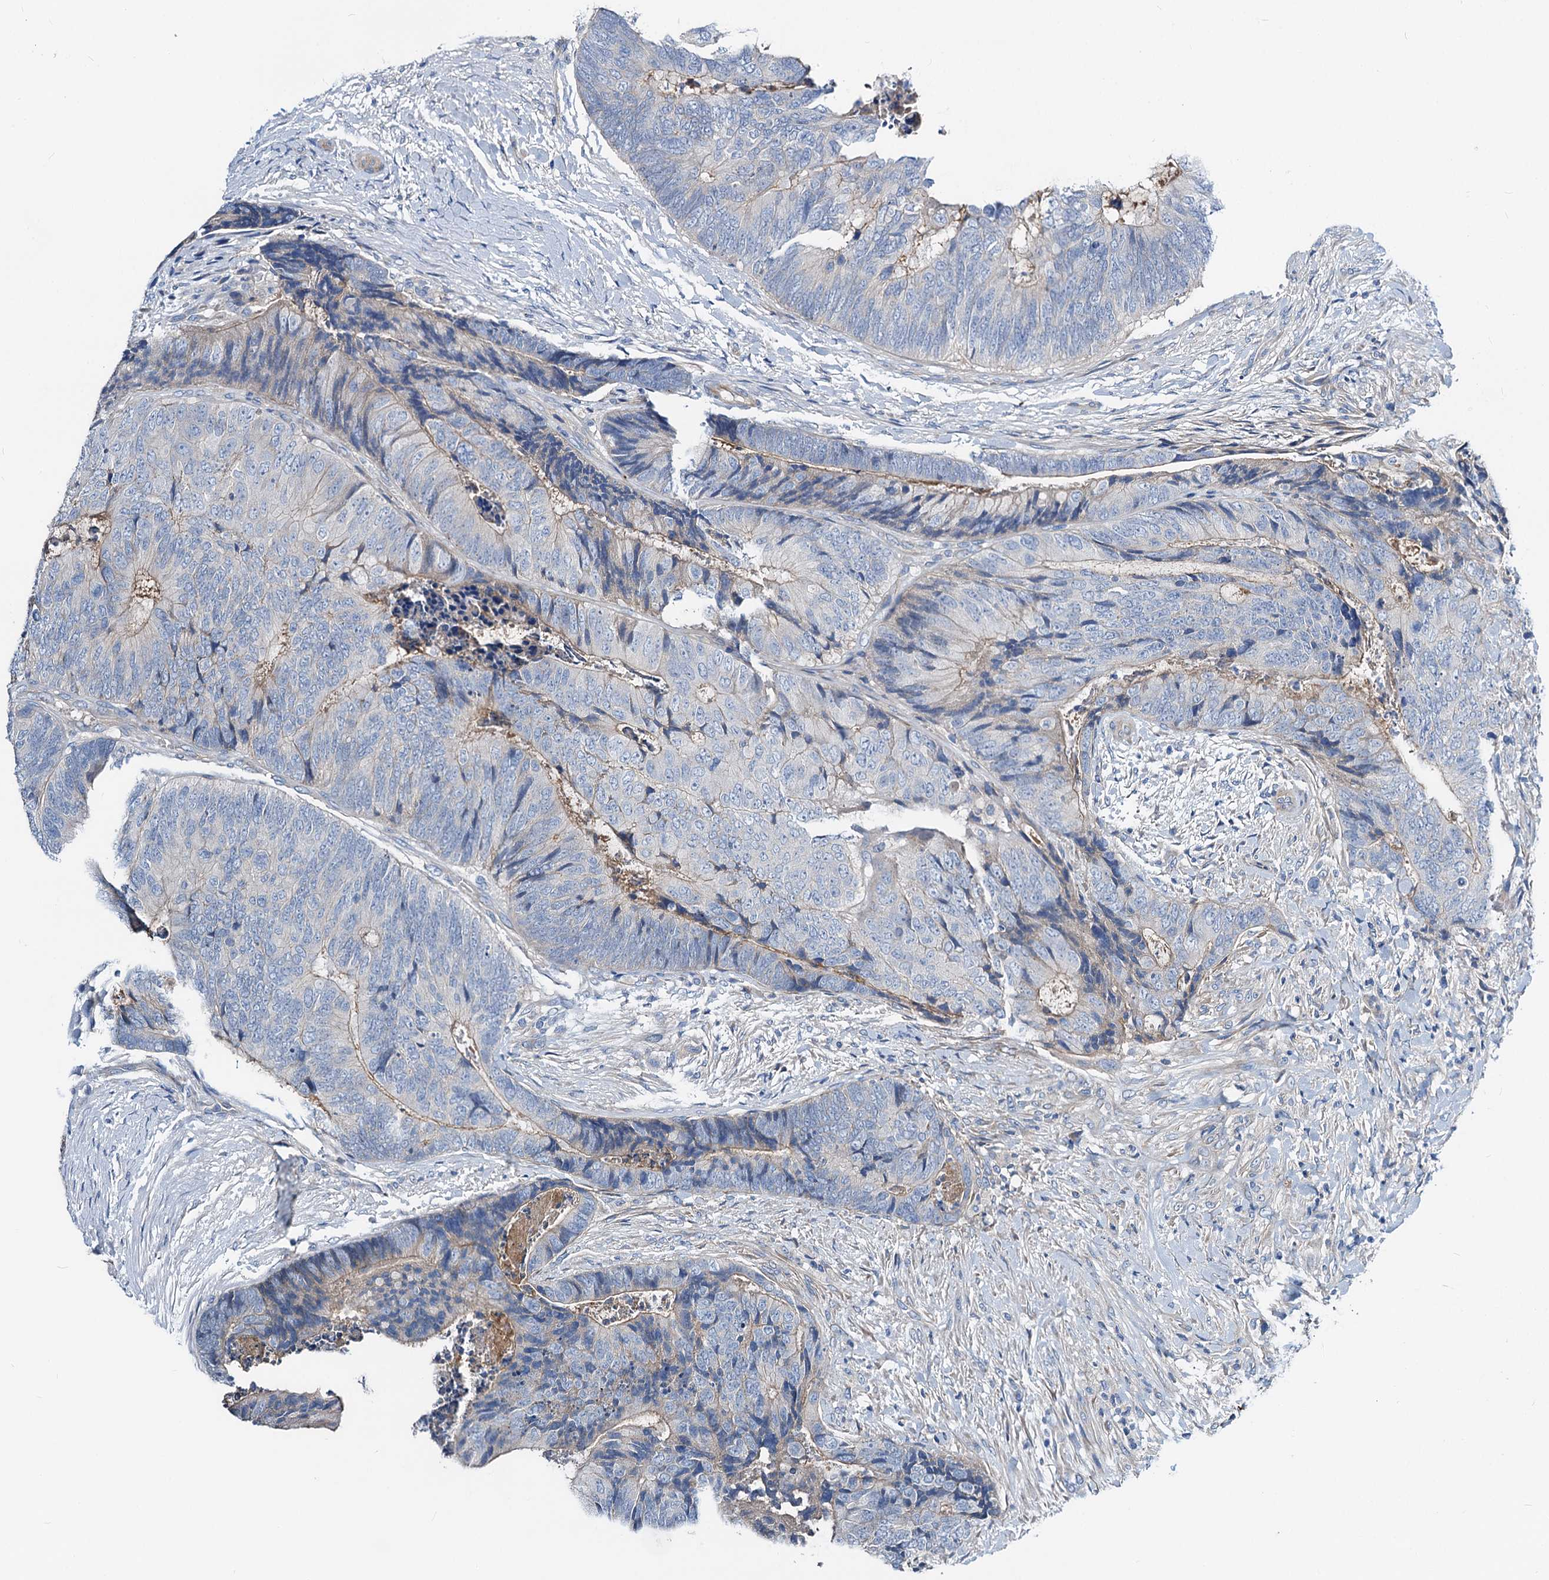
{"staining": {"intensity": "negative", "quantity": "none", "location": "none"}, "tissue": "colorectal cancer", "cell_type": "Tumor cells", "image_type": "cancer", "snomed": [{"axis": "morphology", "description": "Adenocarcinoma, NOS"}, {"axis": "topography", "description": "Colon"}], "caption": "High magnification brightfield microscopy of colorectal cancer (adenocarcinoma) stained with DAB (3,3'-diaminobenzidine) (brown) and counterstained with hematoxylin (blue): tumor cells show no significant expression.", "gene": "DYDC2", "patient": {"sex": "female", "age": 67}}